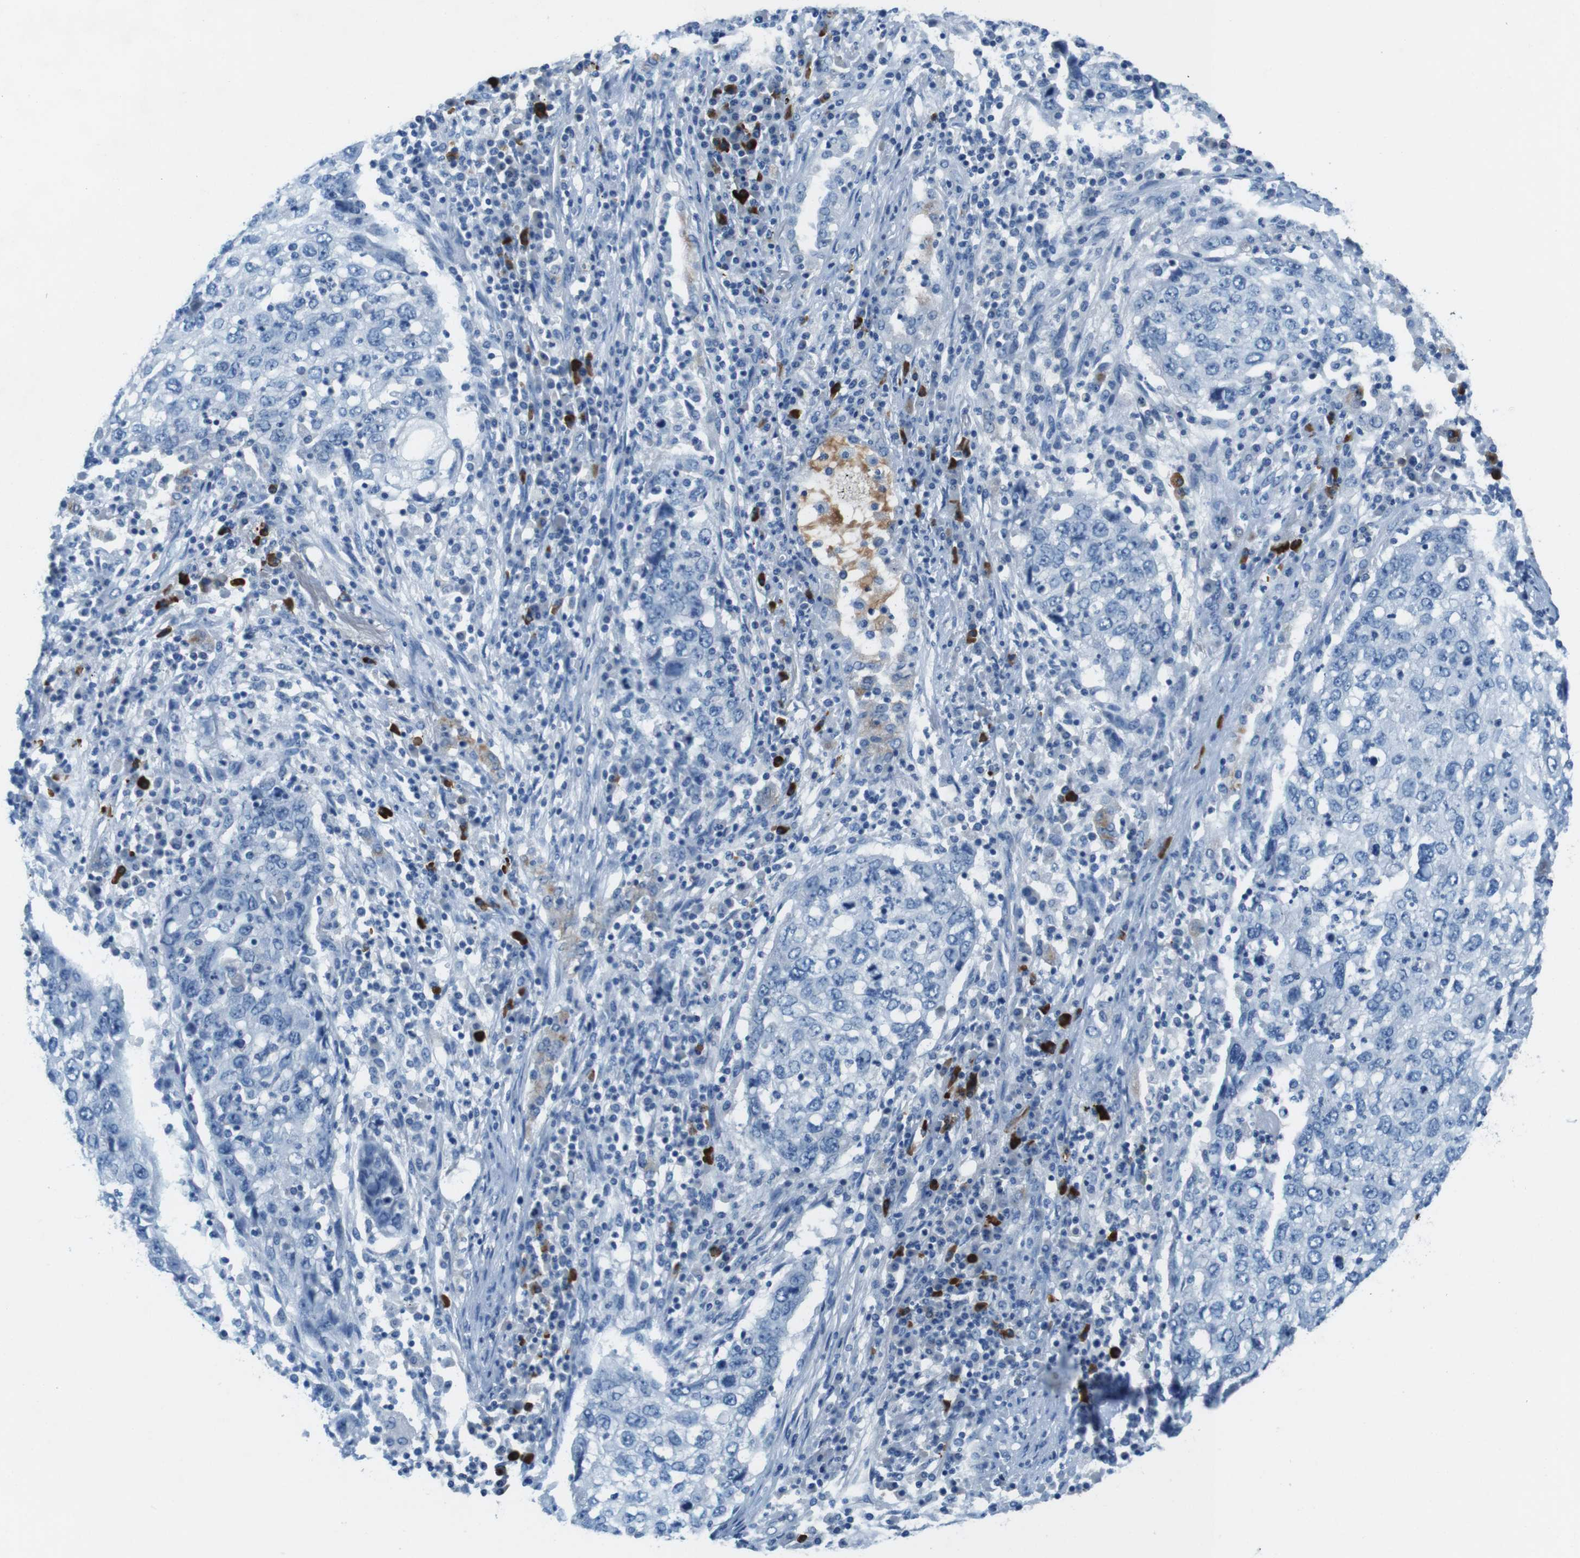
{"staining": {"intensity": "negative", "quantity": "none", "location": "none"}, "tissue": "lung cancer", "cell_type": "Tumor cells", "image_type": "cancer", "snomed": [{"axis": "morphology", "description": "Squamous cell carcinoma, NOS"}, {"axis": "topography", "description": "Lung"}], "caption": "The micrograph displays no staining of tumor cells in lung cancer.", "gene": "SLC35A3", "patient": {"sex": "female", "age": 63}}